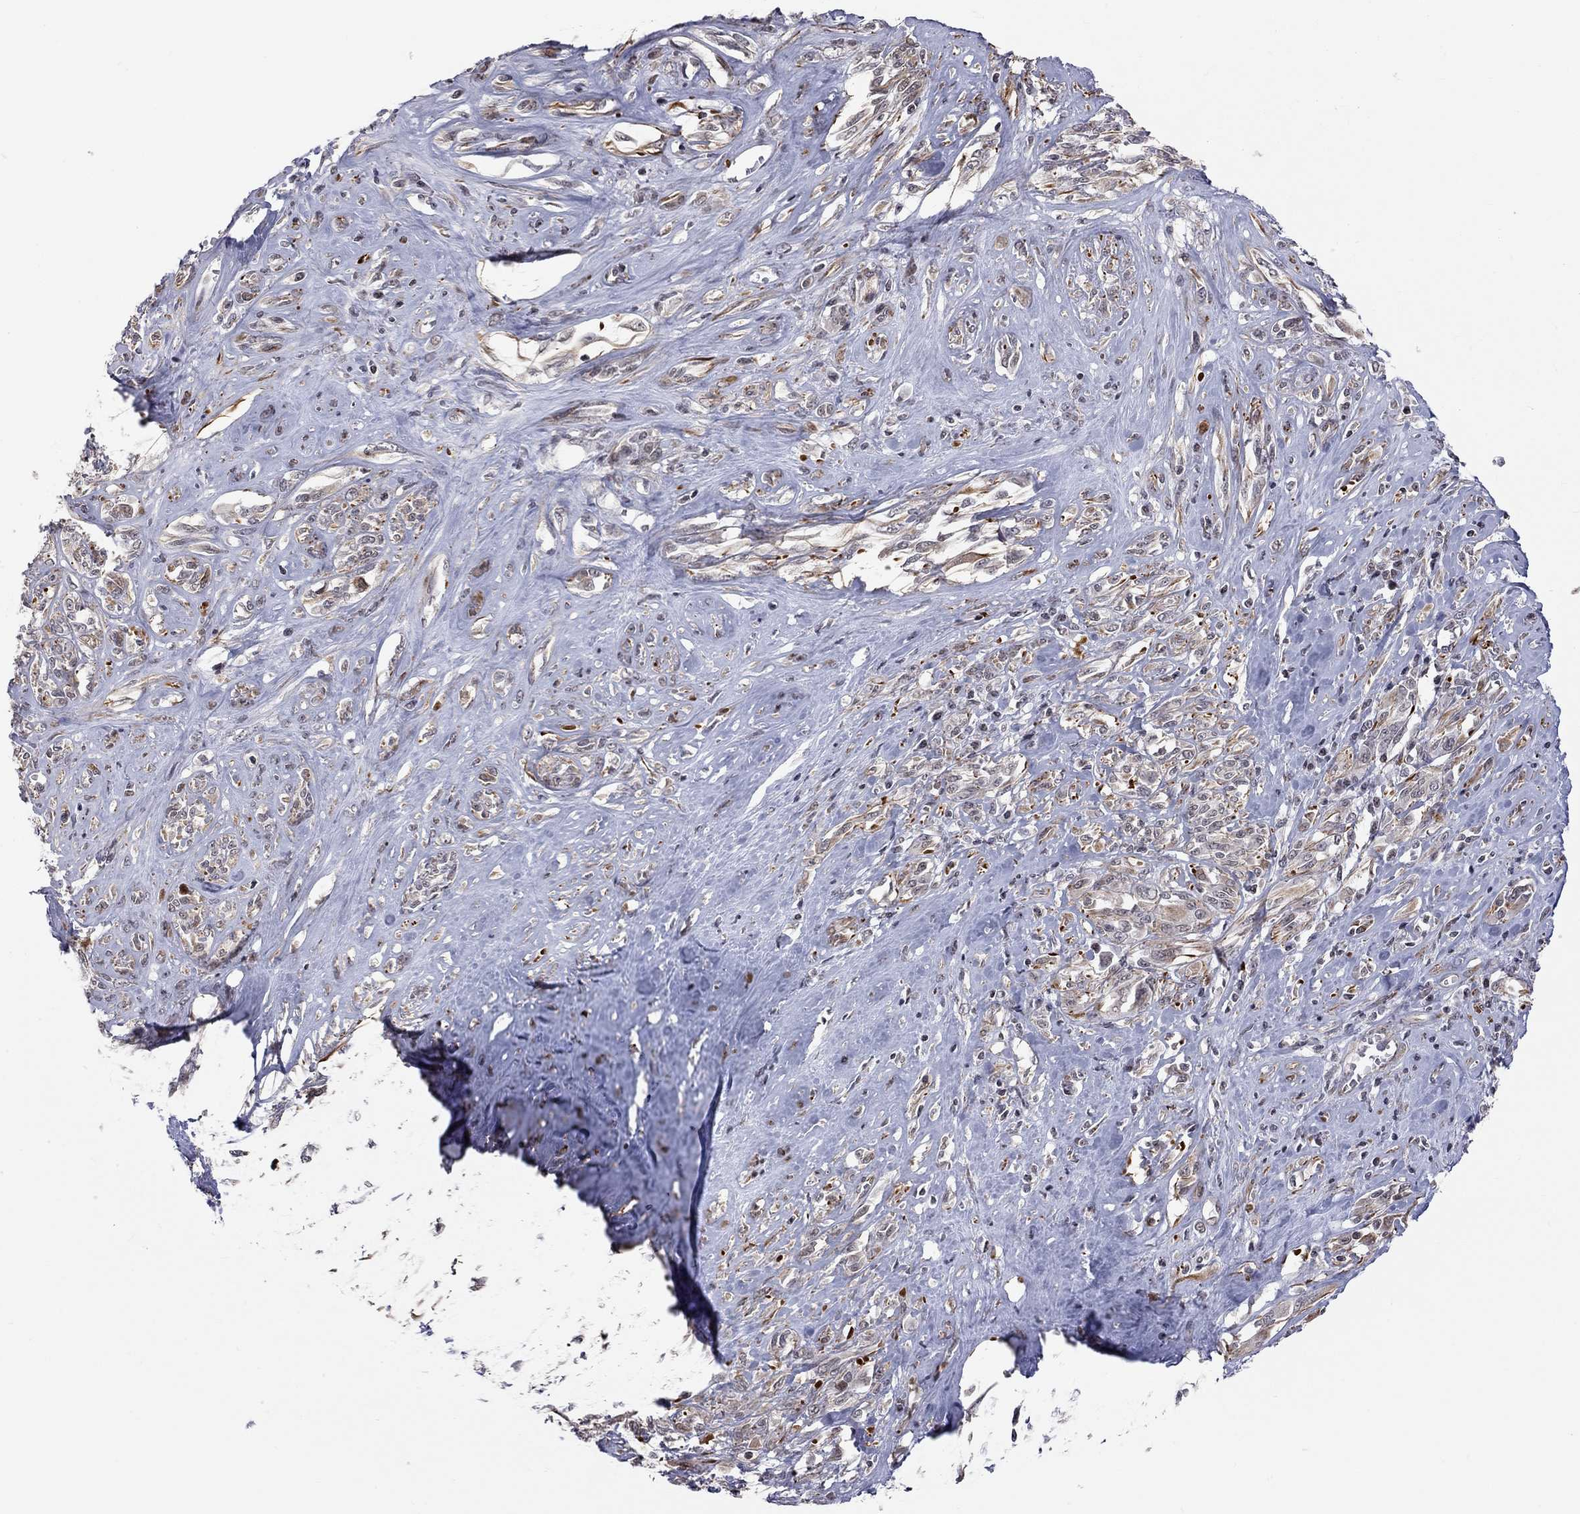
{"staining": {"intensity": "moderate", "quantity": "25%-75%", "location": "cytoplasmic/membranous"}, "tissue": "melanoma", "cell_type": "Tumor cells", "image_type": "cancer", "snomed": [{"axis": "morphology", "description": "Malignant melanoma, NOS"}, {"axis": "topography", "description": "Skin"}], "caption": "Moderate cytoplasmic/membranous protein positivity is seen in approximately 25%-75% of tumor cells in melanoma.", "gene": "MTNR1B", "patient": {"sex": "female", "age": 91}}